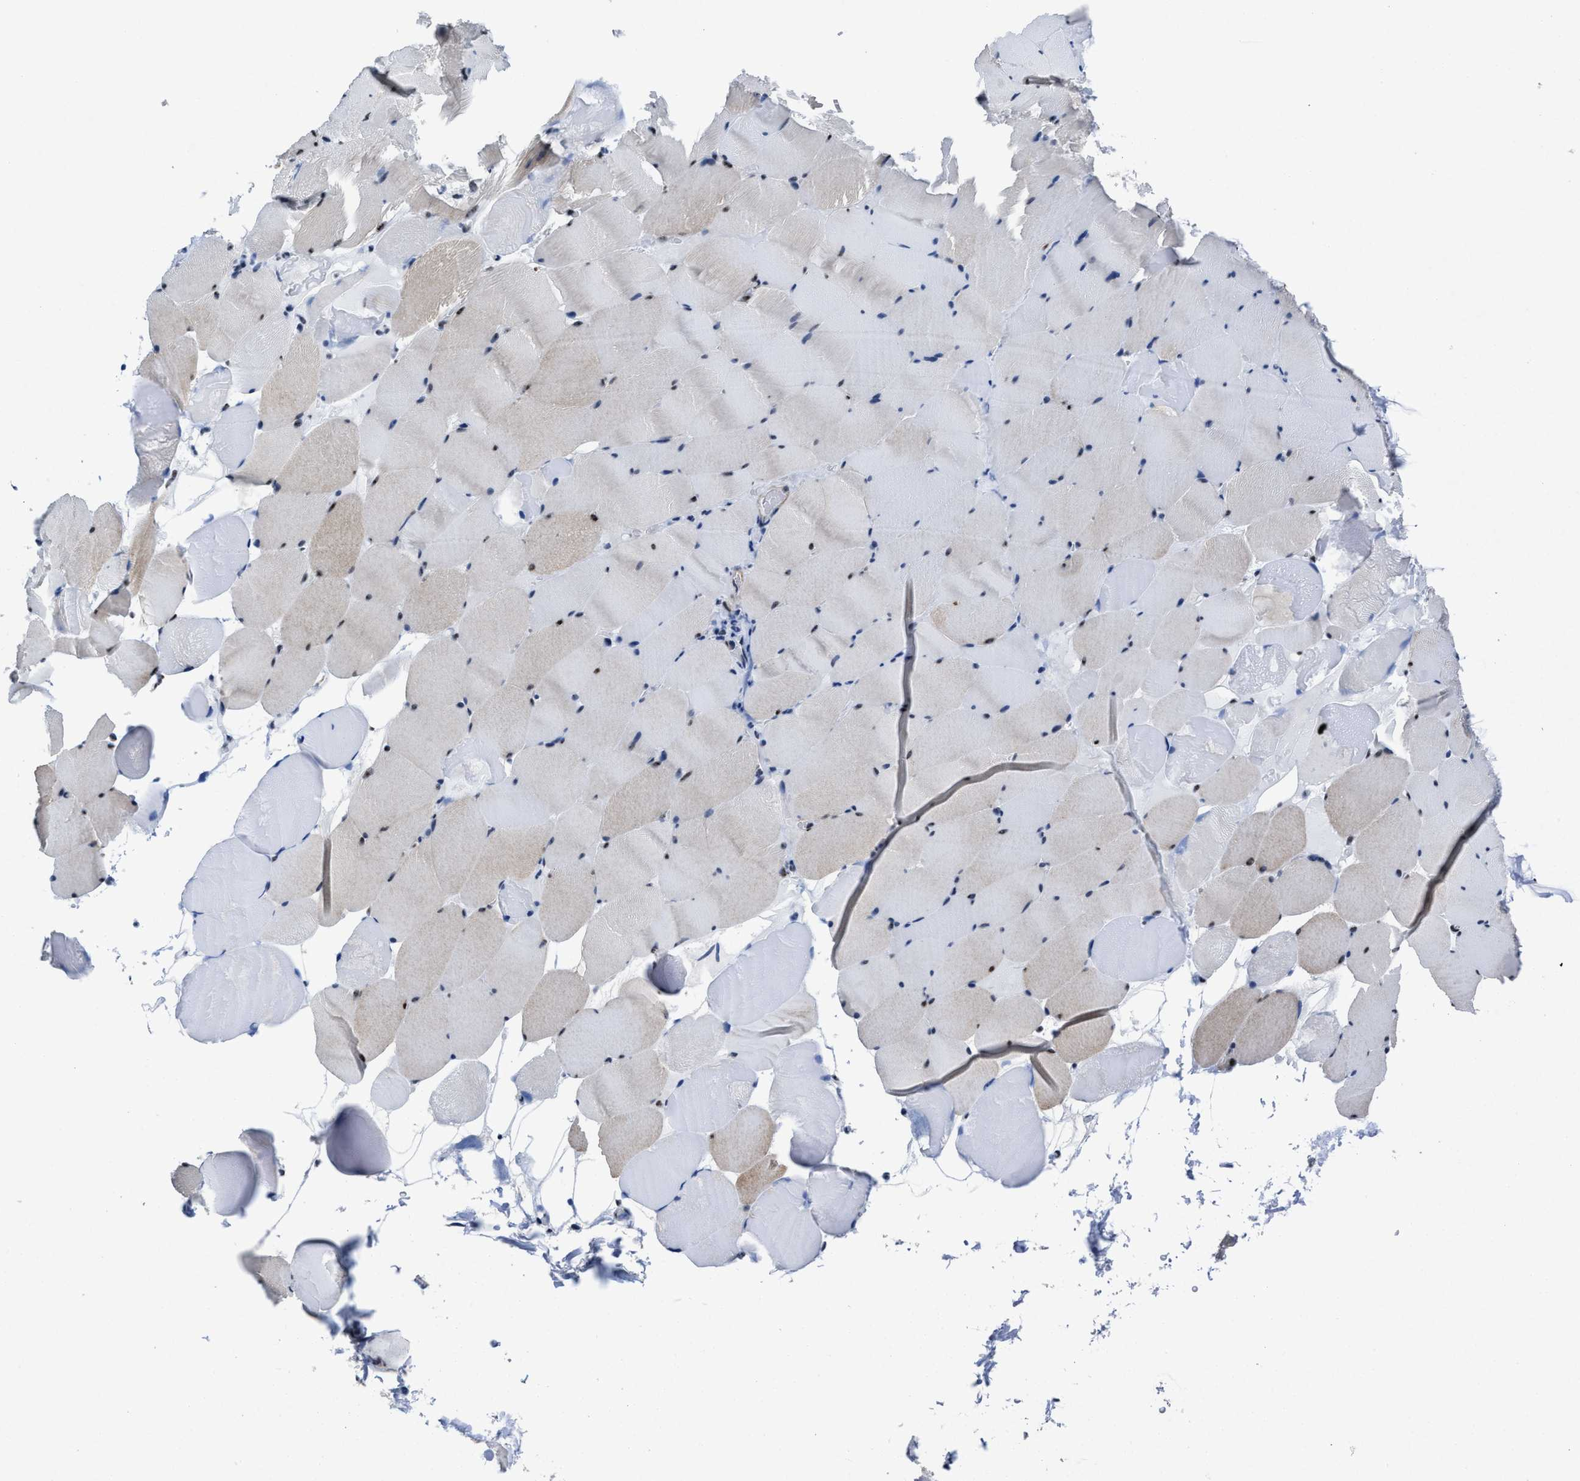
{"staining": {"intensity": "weak", "quantity": "25%-75%", "location": "nuclear"}, "tissue": "skeletal muscle", "cell_type": "Myocytes", "image_type": "normal", "snomed": [{"axis": "morphology", "description": "Normal tissue, NOS"}, {"axis": "topography", "description": "Skeletal muscle"}], "caption": "Protein expression analysis of unremarkable skeletal muscle exhibits weak nuclear staining in about 25%-75% of myocytes. The staining was performed using DAB, with brown indicating positive protein expression. Nuclei are stained blue with hematoxylin.", "gene": "ID3", "patient": {"sex": "male", "age": 62}}